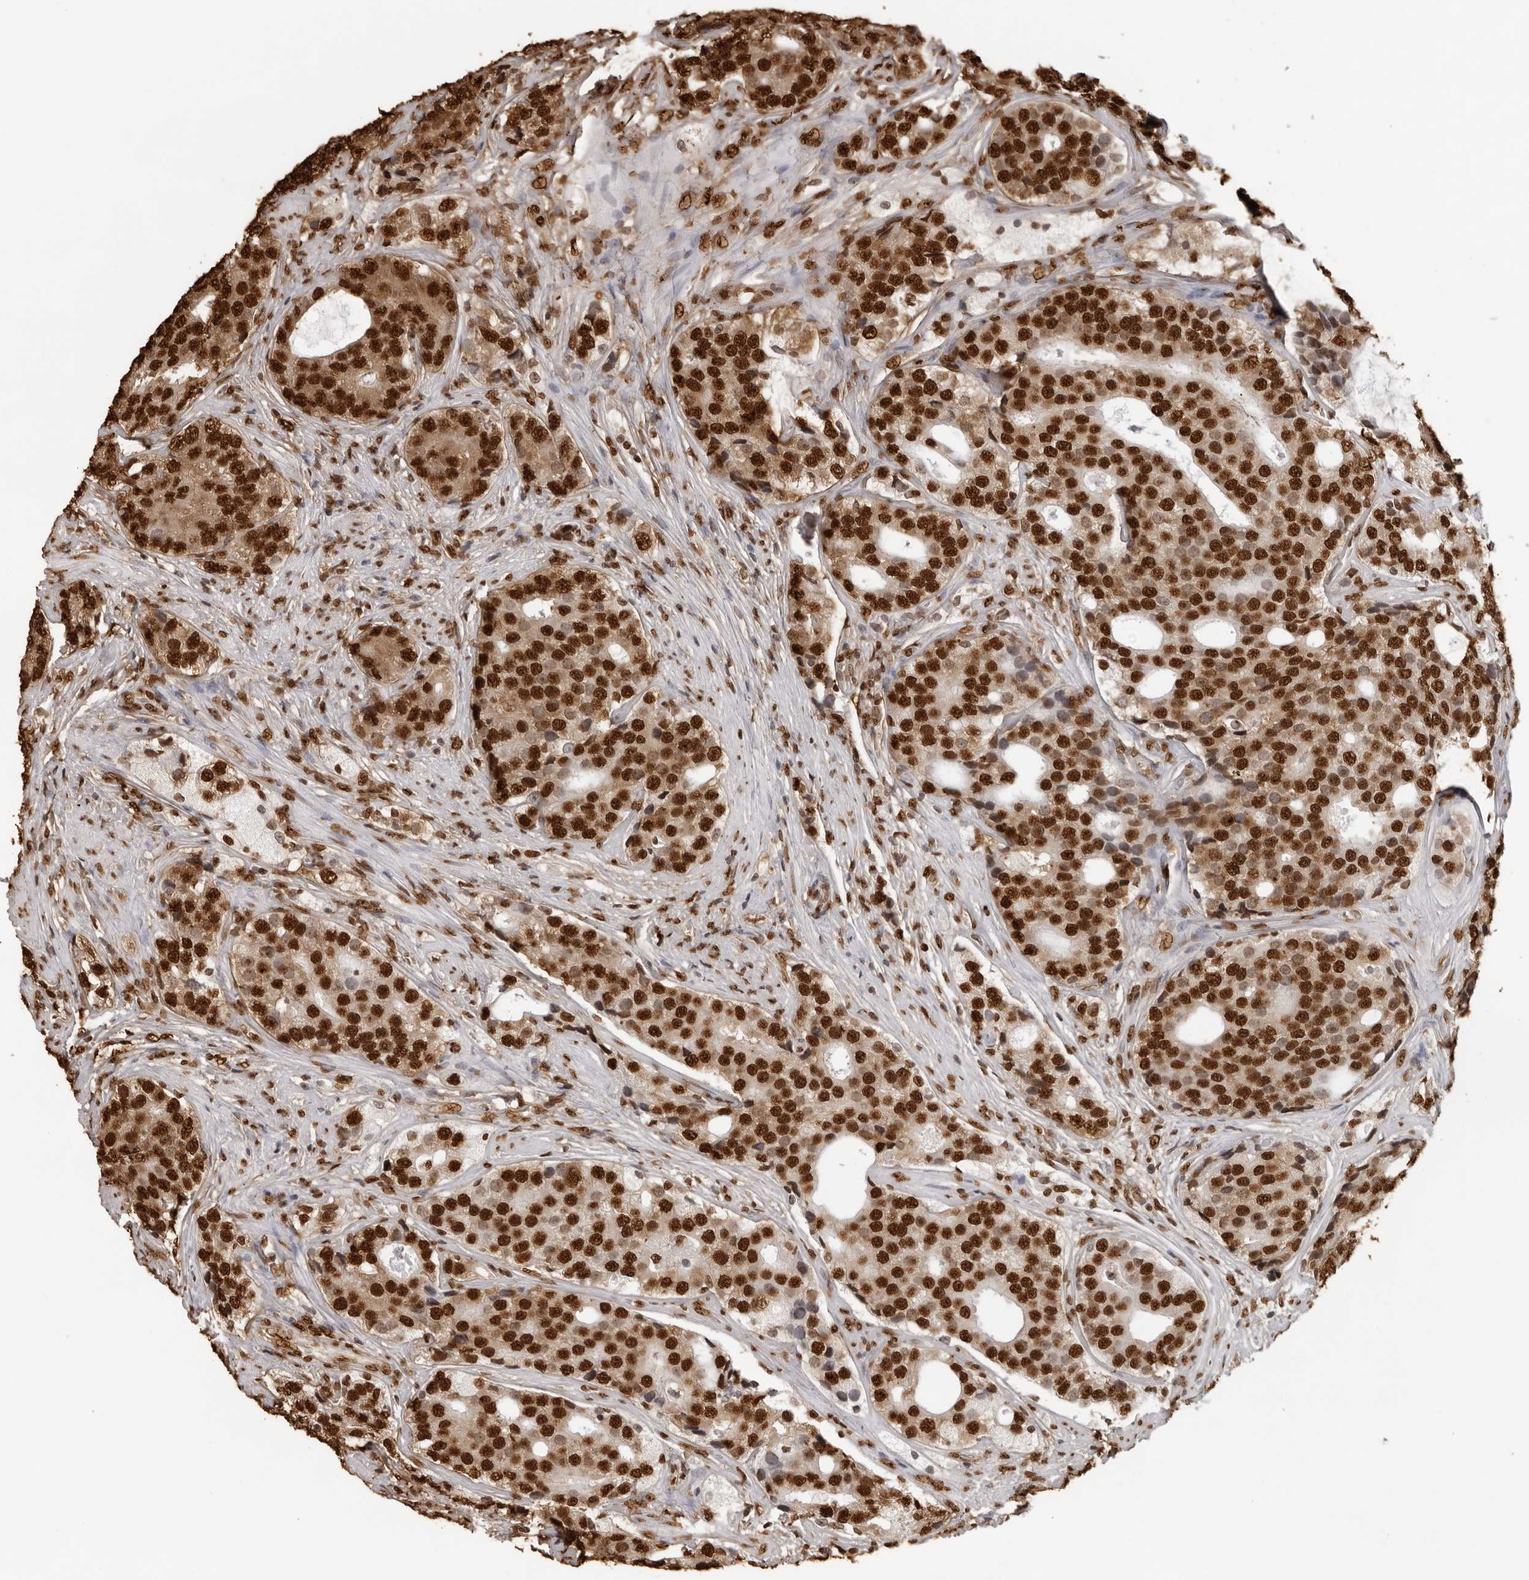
{"staining": {"intensity": "strong", "quantity": ">75%", "location": "nuclear"}, "tissue": "prostate cancer", "cell_type": "Tumor cells", "image_type": "cancer", "snomed": [{"axis": "morphology", "description": "Adenocarcinoma, High grade"}, {"axis": "topography", "description": "Prostate"}], "caption": "Tumor cells demonstrate strong nuclear staining in about >75% of cells in prostate cancer. Using DAB (3,3'-diaminobenzidine) (brown) and hematoxylin (blue) stains, captured at high magnification using brightfield microscopy.", "gene": "ZFP91", "patient": {"sex": "male", "age": 56}}